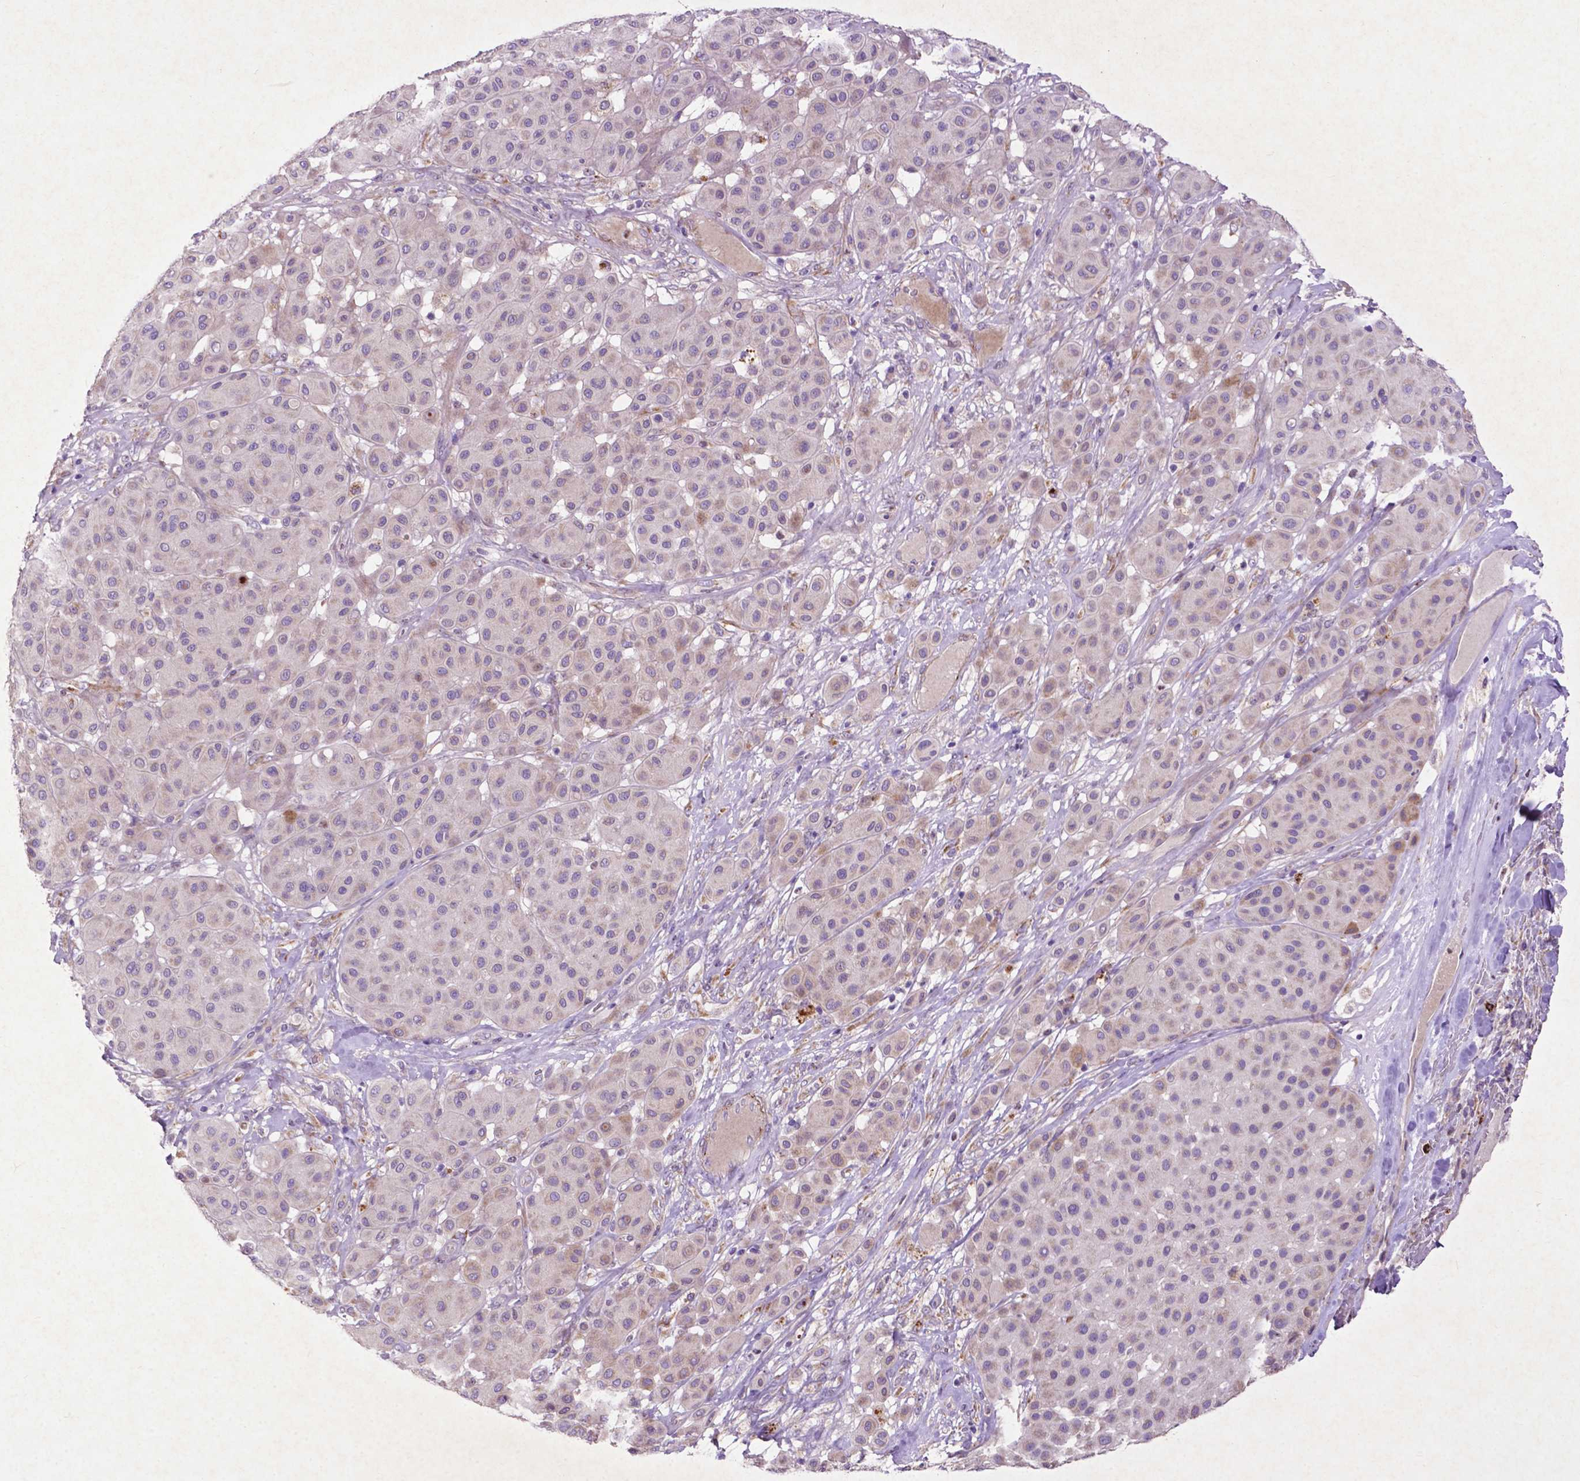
{"staining": {"intensity": "negative", "quantity": "none", "location": "none"}, "tissue": "melanoma", "cell_type": "Tumor cells", "image_type": "cancer", "snomed": [{"axis": "morphology", "description": "Malignant melanoma, Metastatic site"}, {"axis": "topography", "description": "Smooth muscle"}], "caption": "Immunohistochemistry photomicrograph of neoplastic tissue: human melanoma stained with DAB (3,3'-diaminobenzidine) reveals no significant protein staining in tumor cells. (Brightfield microscopy of DAB immunohistochemistry at high magnification).", "gene": "THEGL", "patient": {"sex": "male", "age": 41}}